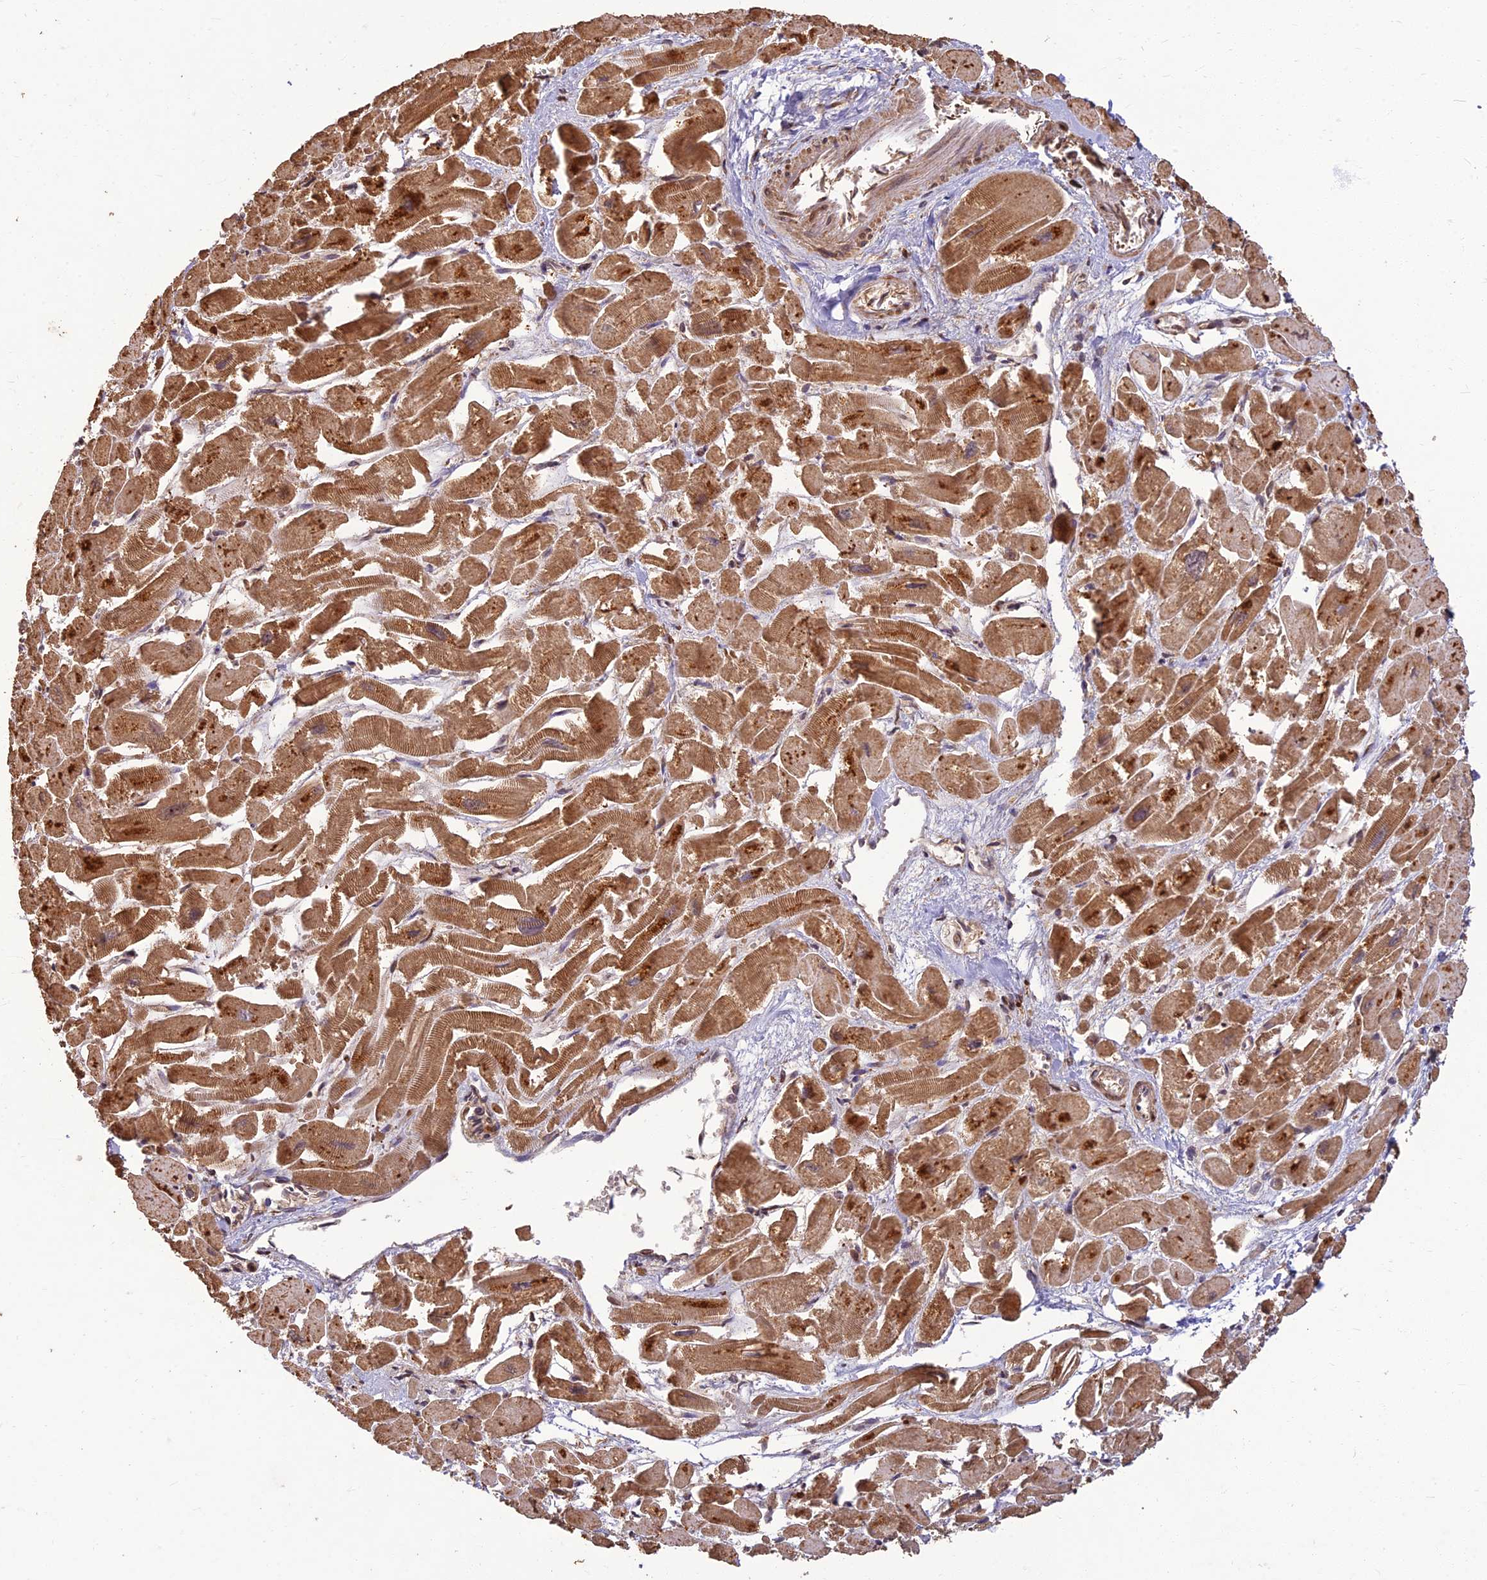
{"staining": {"intensity": "moderate", "quantity": ">75%", "location": "cytoplasmic/membranous"}, "tissue": "heart muscle", "cell_type": "Cardiomyocytes", "image_type": "normal", "snomed": [{"axis": "morphology", "description": "Normal tissue, NOS"}, {"axis": "topography", "description": "Heart"}], "caption": "IHC staining of normal heart muscle, which displays medium levels of moderate cytoplasmic/membranous staining in about >75% of cardiomyocytes indicating moderate cytoplasmic/membranous protein staining. The staining was performed using DAB (brown) for protein detection and nuclei were counterstained in hematoxylin (blue).", "gene": "CORO1C", "patient": {"sex": "male", "age": 54}}